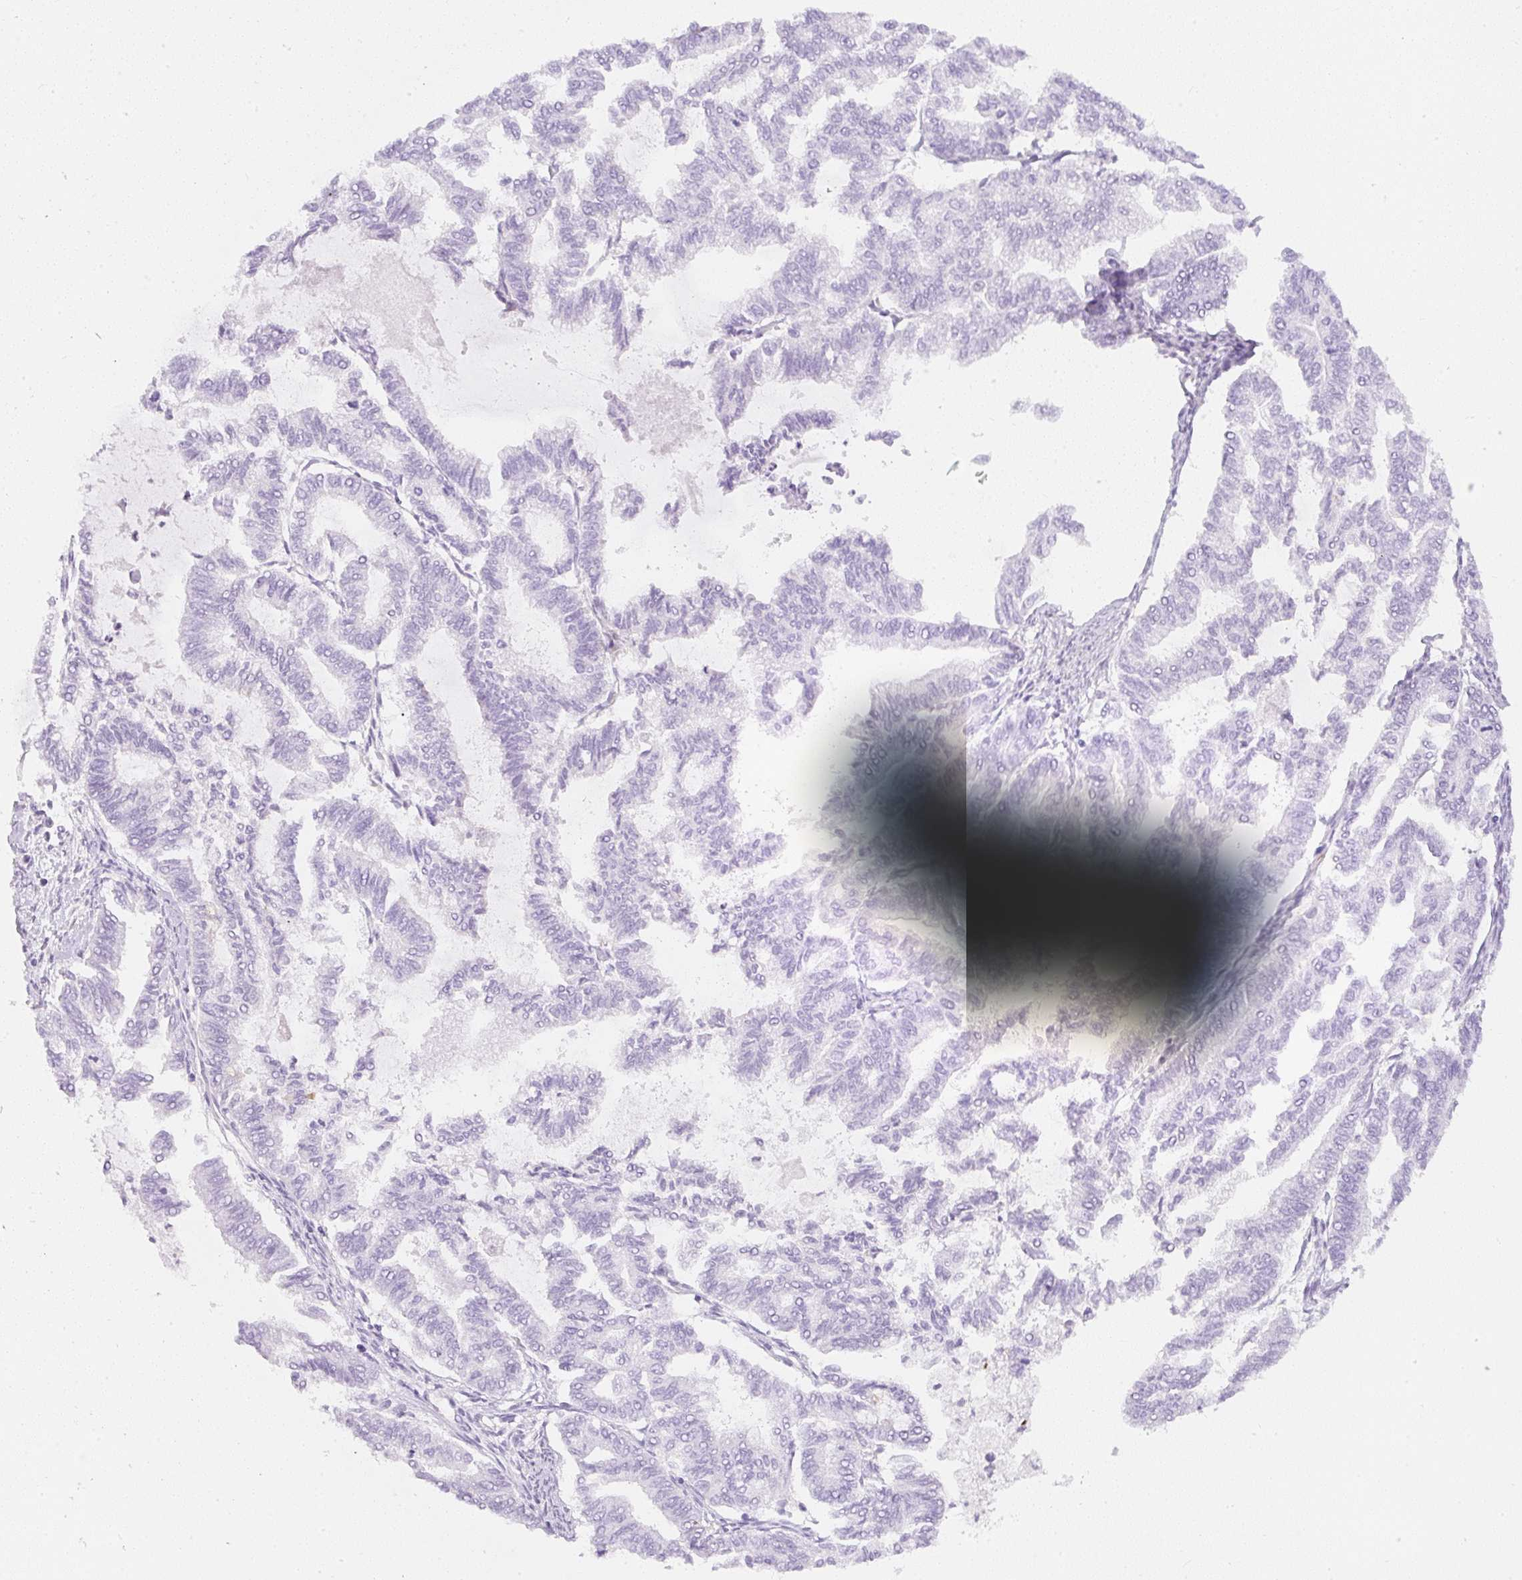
{"staining": {"intensity": "negative", "quantity": "none", "location": "none"}, "tissue": "endometrial cancer", "cell_type": "Tumor cells", "image_type": "cancer", "snomed": [{"axis": "morphology", "description": "Adenocarcinoma, NOS"}, {"axis": "topography", "description": "Endometrium"}], "caption": "An image of human endometrial cancer is negative for staining in tumor cells.", "gene": "ZNF689", "patient": {"sex": "female", "age": 79}}